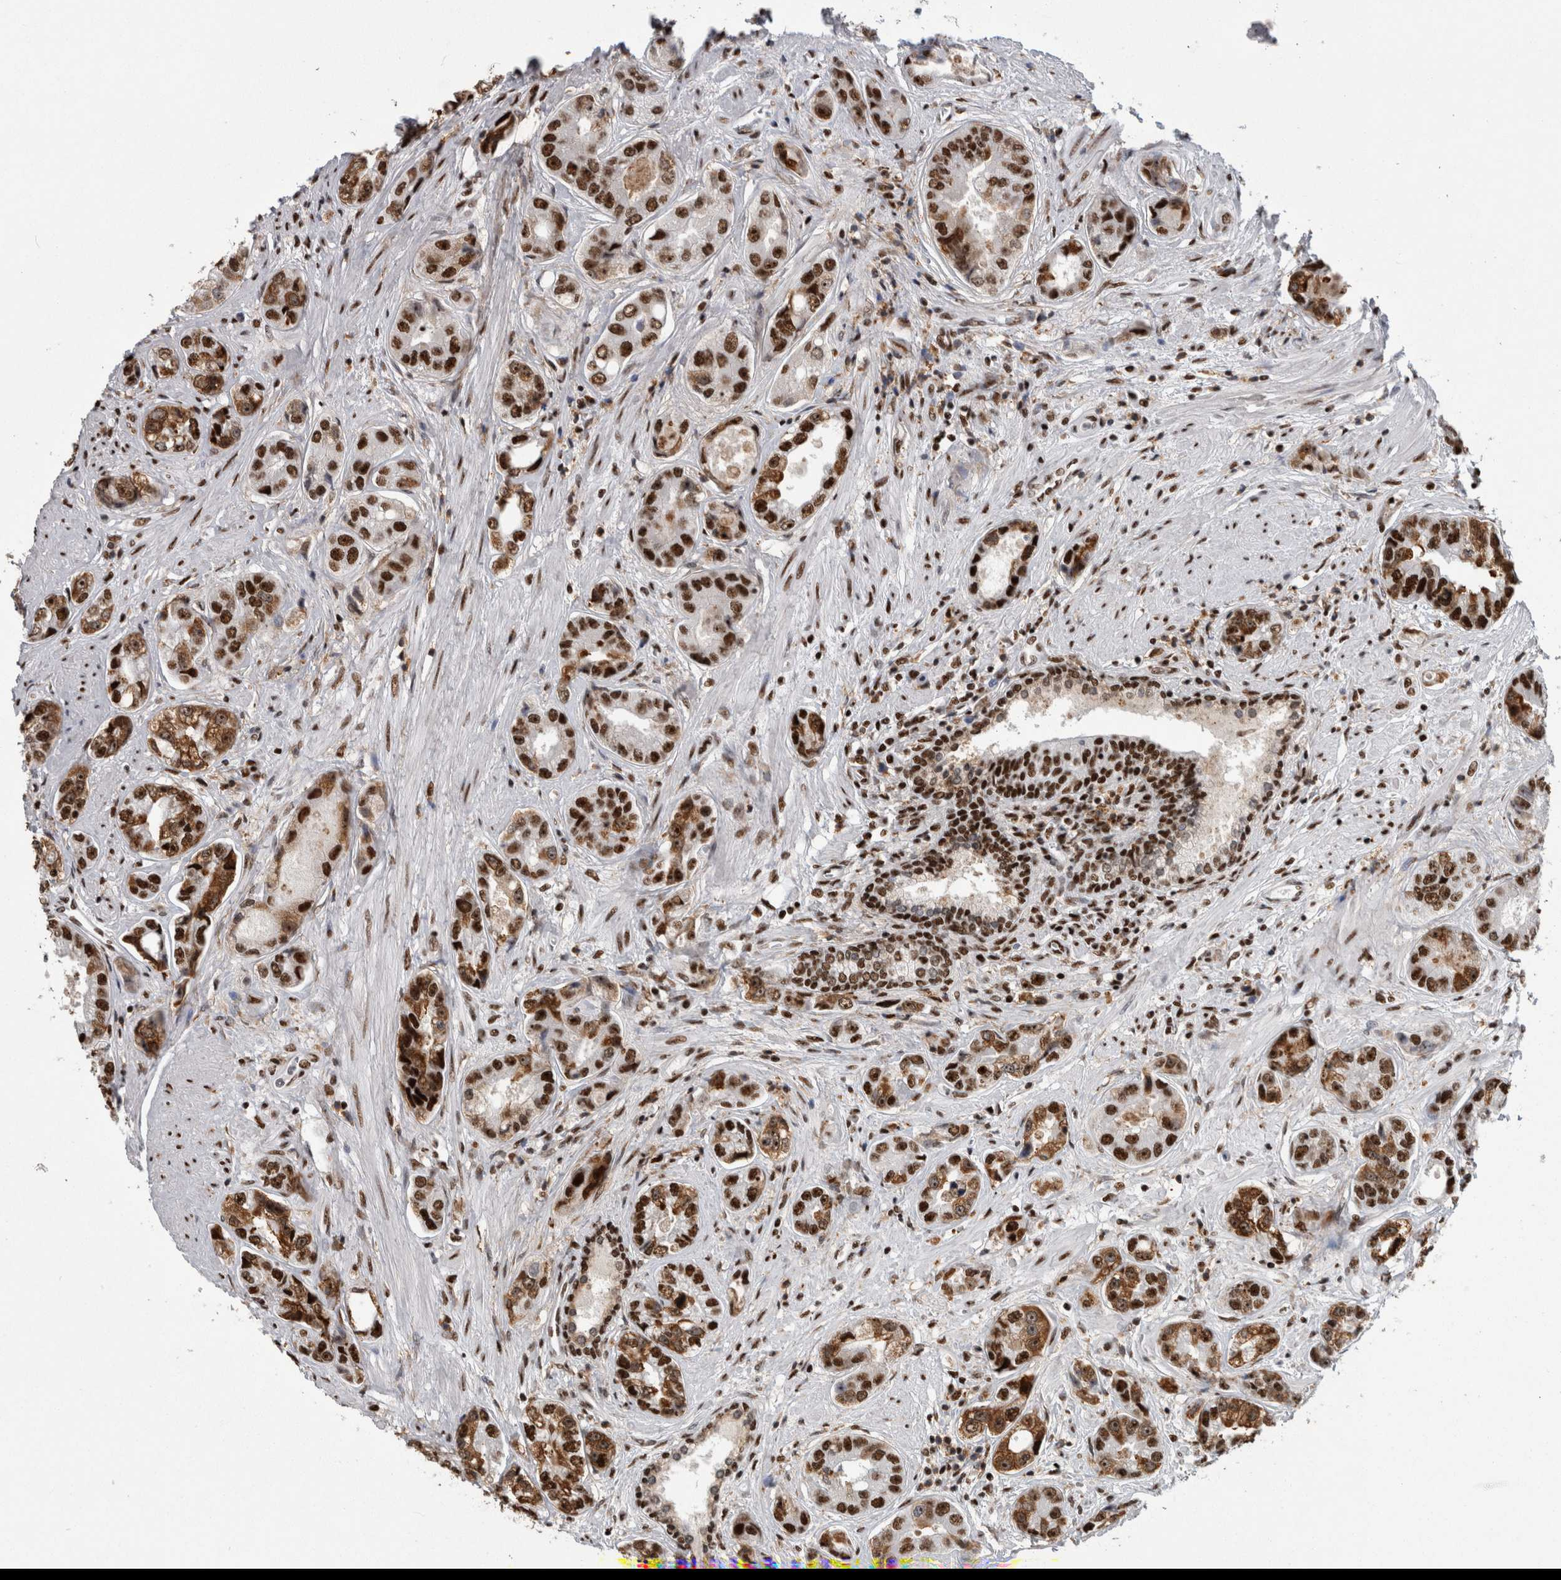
{"staining": {"intensity": "strong", "quantity": ">75%", "location": "nuclear"}, "tissue": "prostate cancer", "cell_type": "Tumor cells", "image_type": "cancer", "snomed": [{"axis": "morphology", "description": "Adenocarcinoma, High grade"}, {"axis": "topography", "description": "Prostate"}], "caption": "Immunohistochemistry image of neoplastic tissue: prostate cancer stained using immunohistochemistry (IHC) shows high levels of strong protein expression localized specifically in the nuclear of tumor cells, appearing as a nuclear brown color.", "gene": "NCL", "patient": {"sex": "male", "age": 61}}